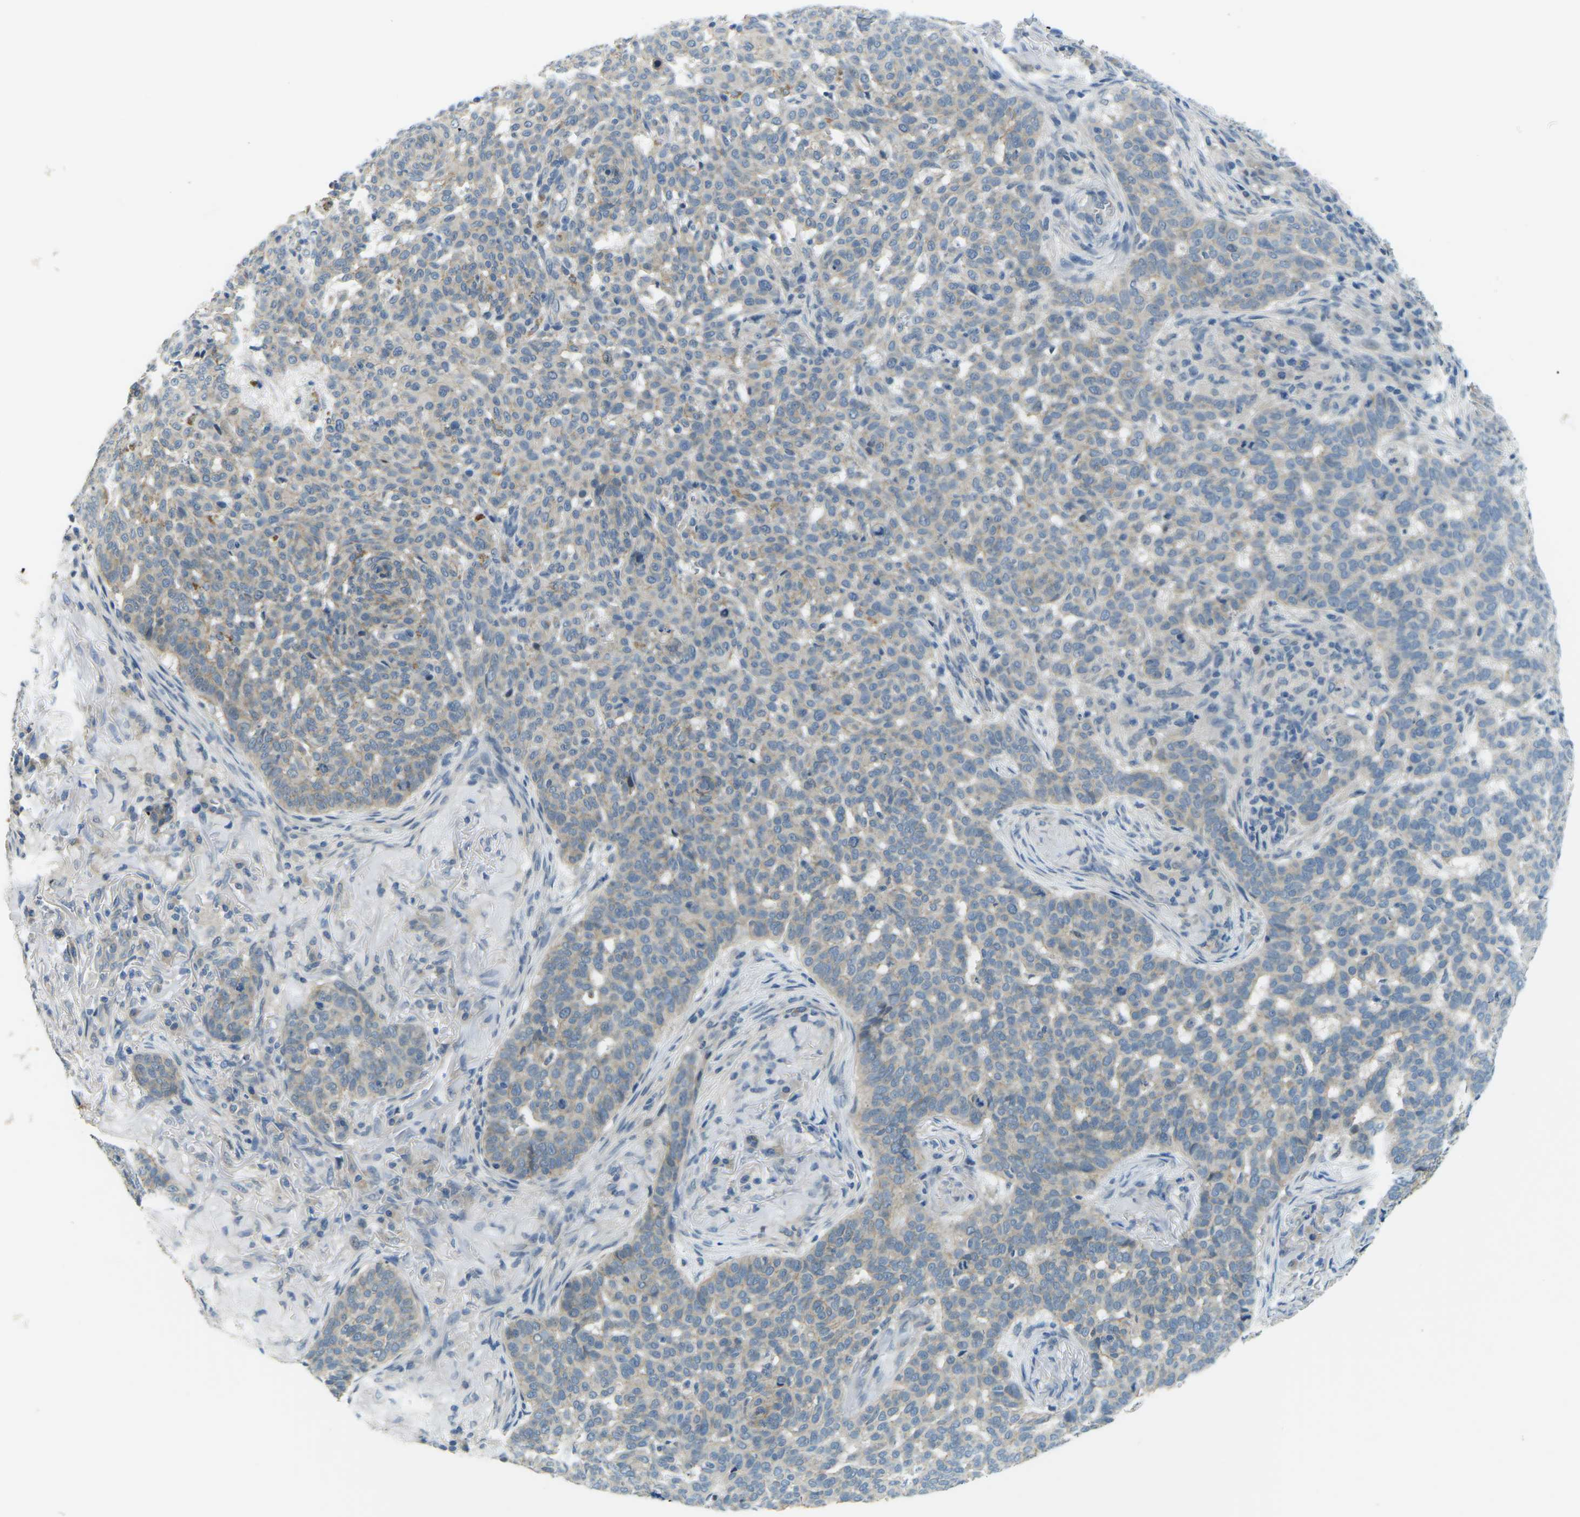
{"staining": {"intensity": "moderate", "quantity": "<25%", "location": "cytoplasmic/membranous"}, "tissue": "skin cancer", "cell_type": "Tumor cells", "image_type": "cancer", "snomed": [{"axis": "morphology", "description": "Basal cell carcinoma"}, {"axis": "topography", "description": "Skin"}], "caption": "Brown immunohistochemical staining in skin cancer reveals moderate cytoplasmic/membranous staining in approximately <25% of tumor cells. (brown staining indicates protein expression, while blue staining denotes nuclei).", "gene": "CTNND1", "patient": {"sex": "male", "age": 85}}